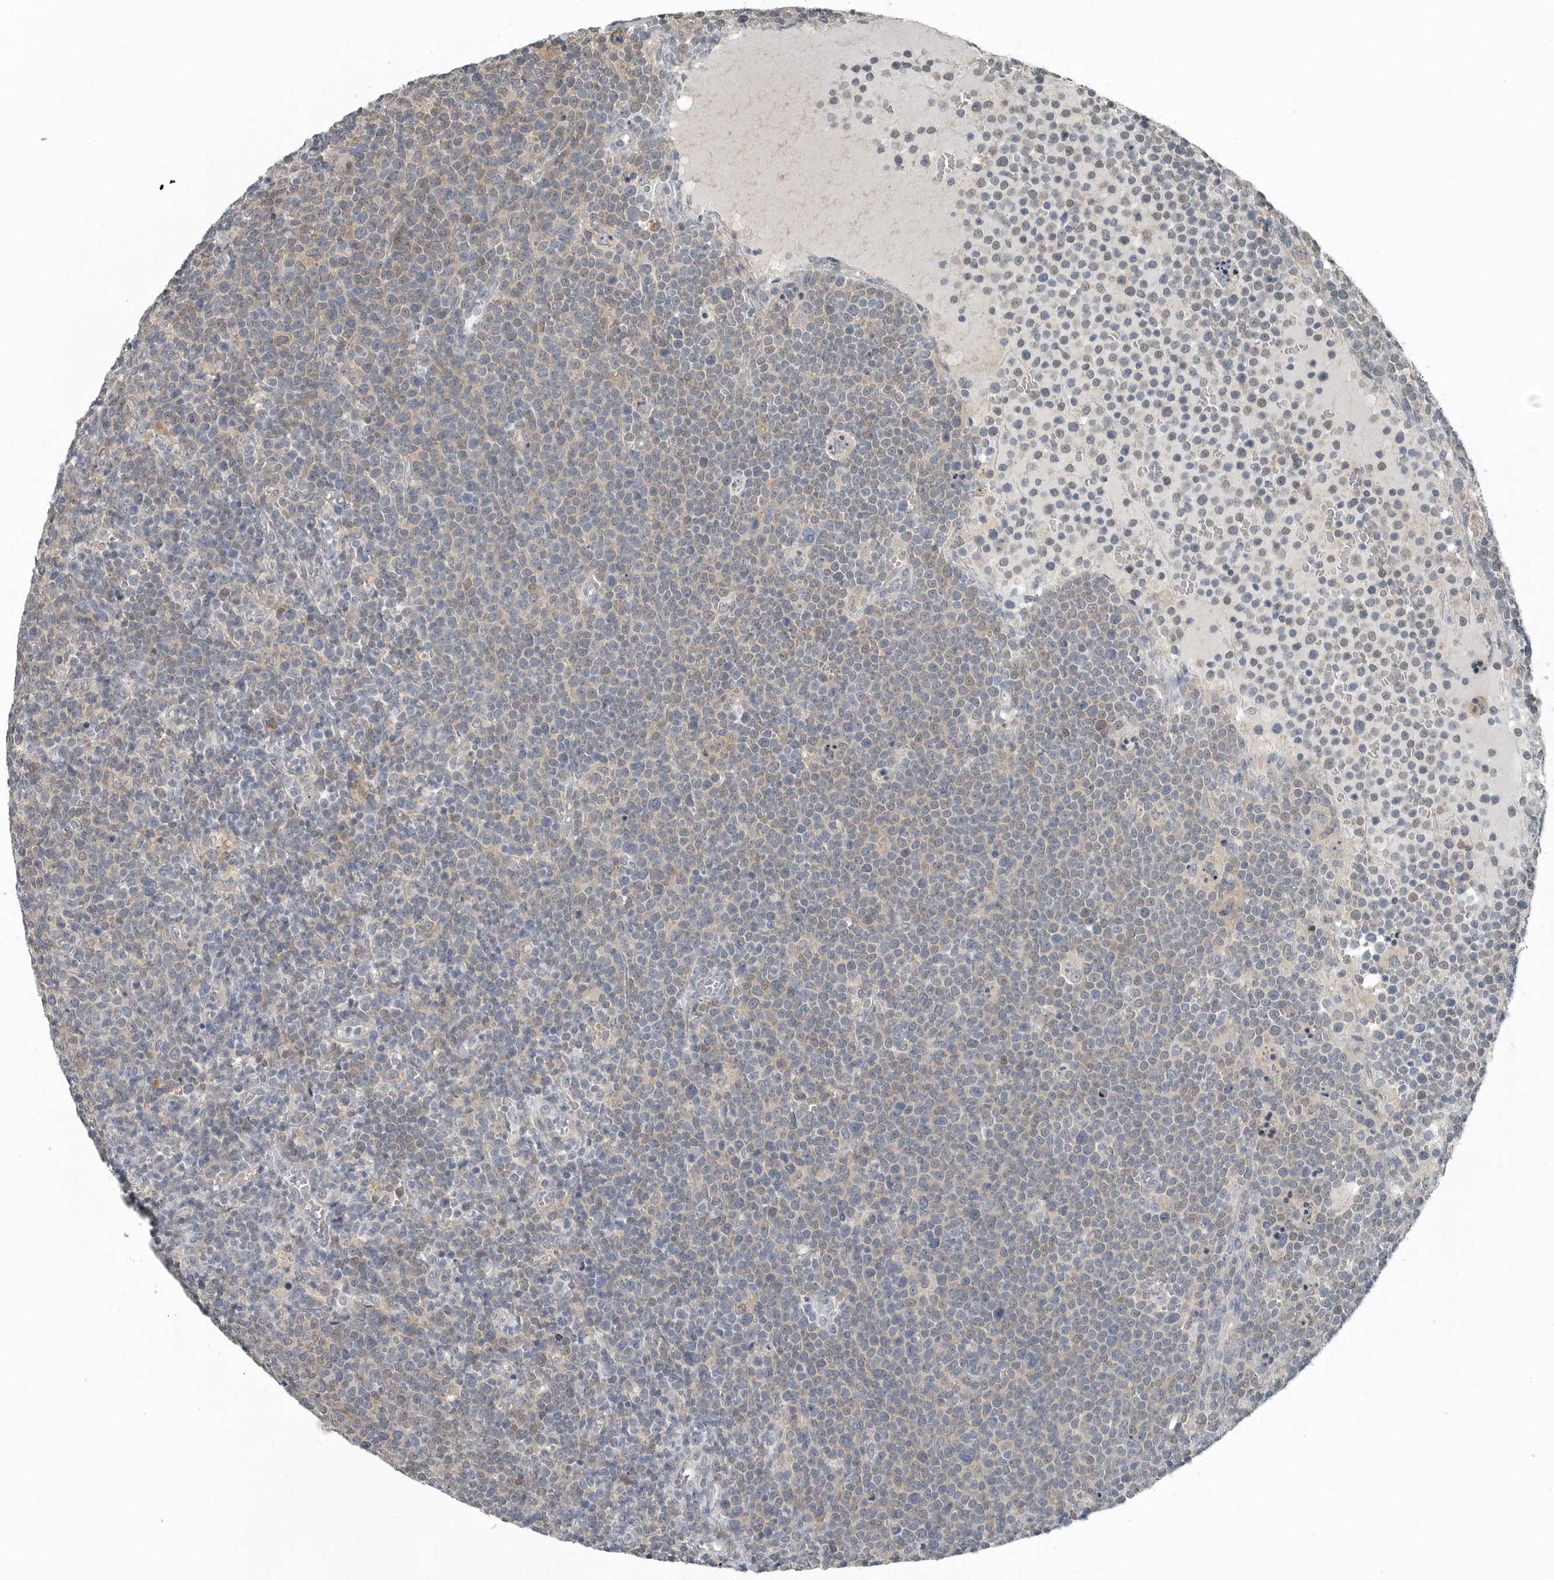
{"staining": {"intensity": "weak", "quantity": "<25%", "location": "cytoplasmic/membranous,nuclear"}, "tissue": "lymphoma", "cell_type": "Tumor cells", "image_type": "cancer", "snomed": [{"axis": "morphology", "description": "Malignant lymphoma, non-Hodgkin's type, High grade"}, {"axis": "topography", "description": "Lymph node"}], "caption": "A micrograph of lymphoma stained for a protein exhibits no brown staining in tumor cells.", "gene": "KYAT1", "patient": {"sex": "male", "age": 61}}